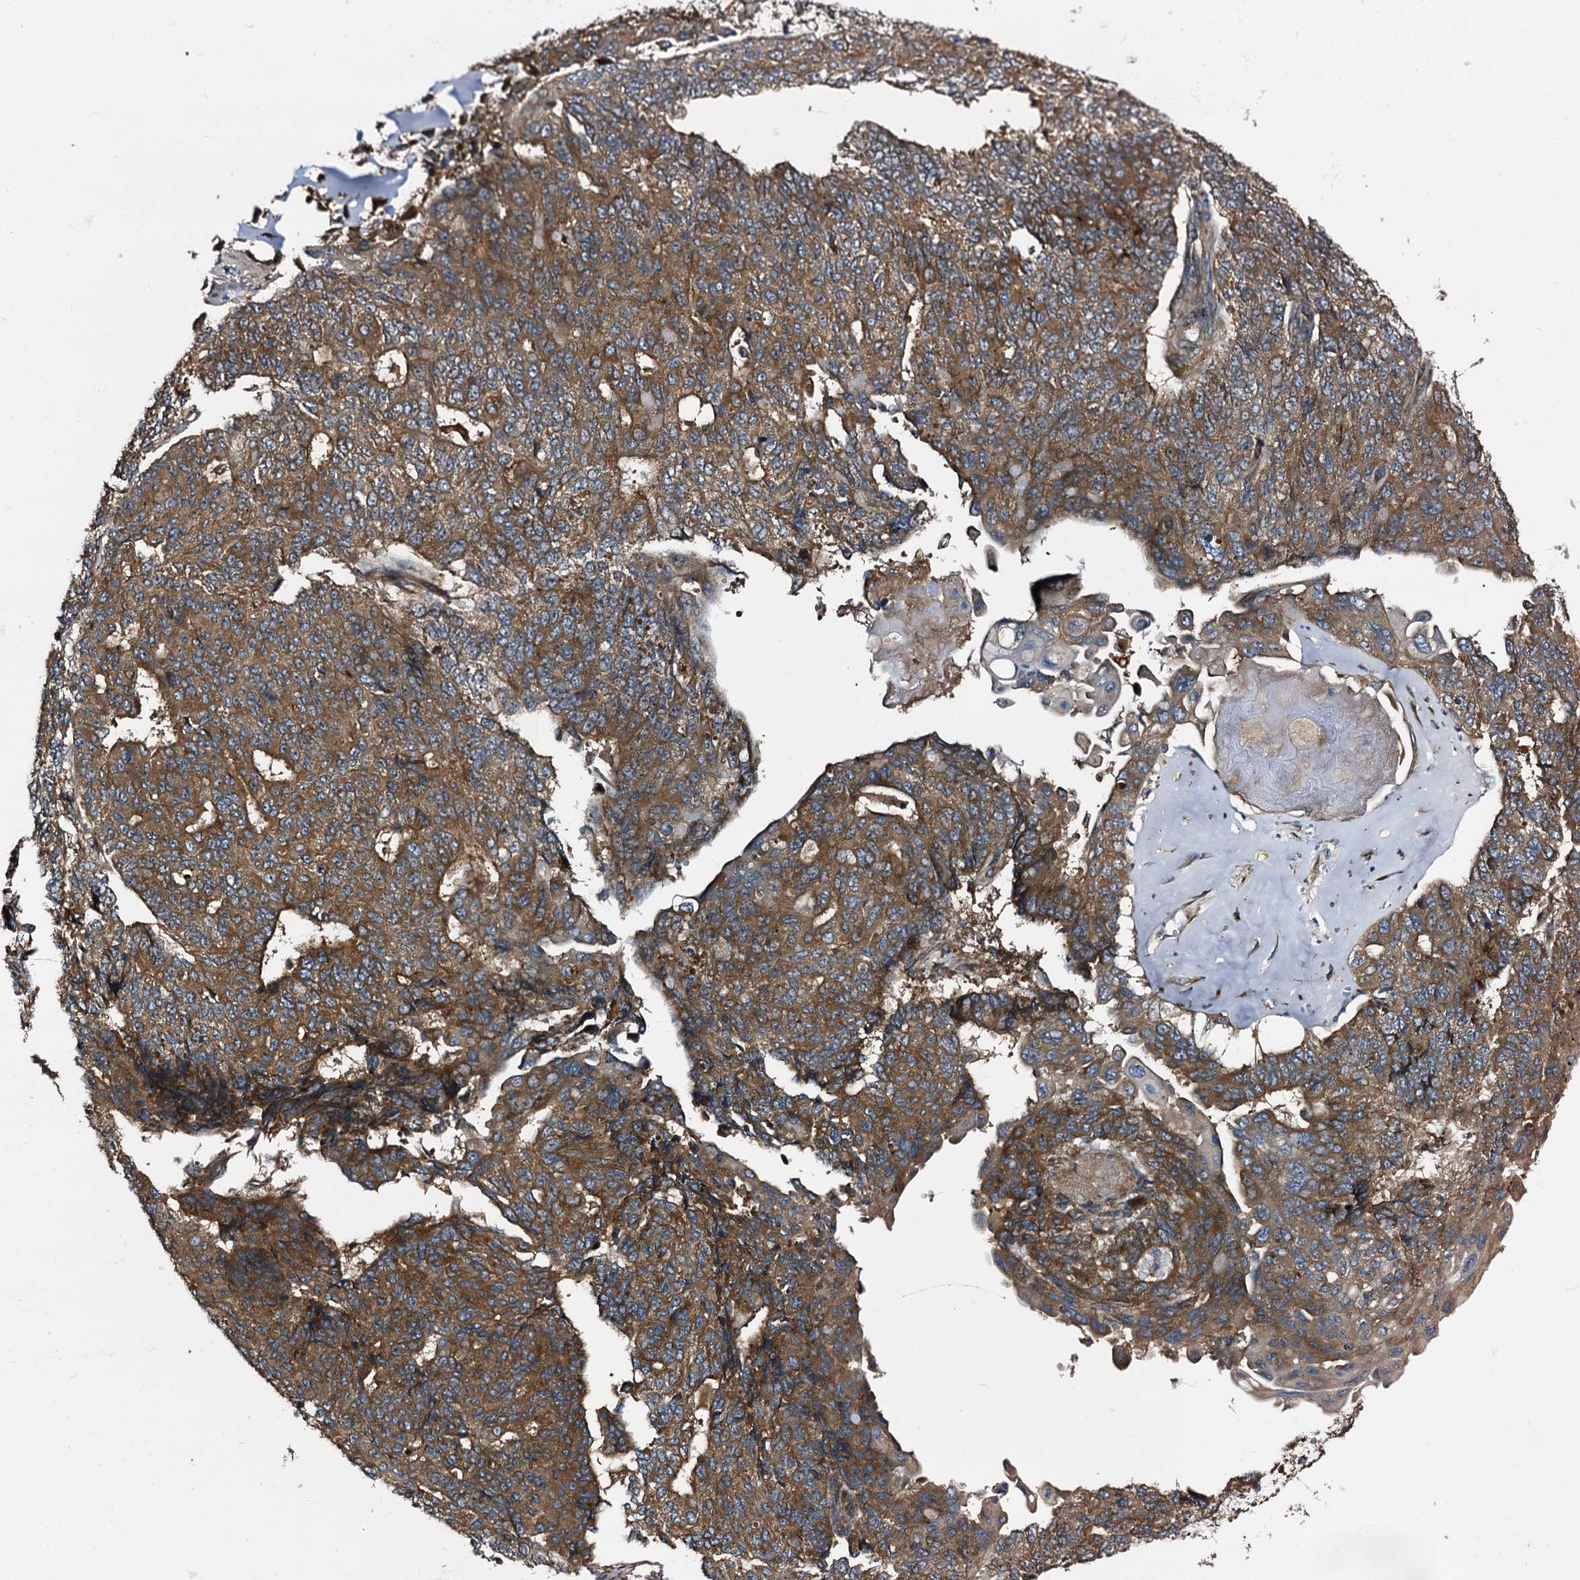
{"staining": {"intensity": "moderate", "quantity": ">75%", "location": "cytoplasmic/membranous"}, "tissue": "endometrial cancer", "cell_type": "Tumor cells", "image_type": "cancer", "snomed": [{"axis": "morphology", "description": "Adenocarcinoma, NOS"}, {"axis": "topography", "description": "Endometrium"}], "caption": "This photomicrograph displays immunohistochemistry (IHC) staining of human adenocarcinoma (endometrial), with medium moderate cytoplasmic/membranous staining in about >75% of tumor cells.", "gene": "PEX5", "patient": {"sex": "female", "age": 32}}